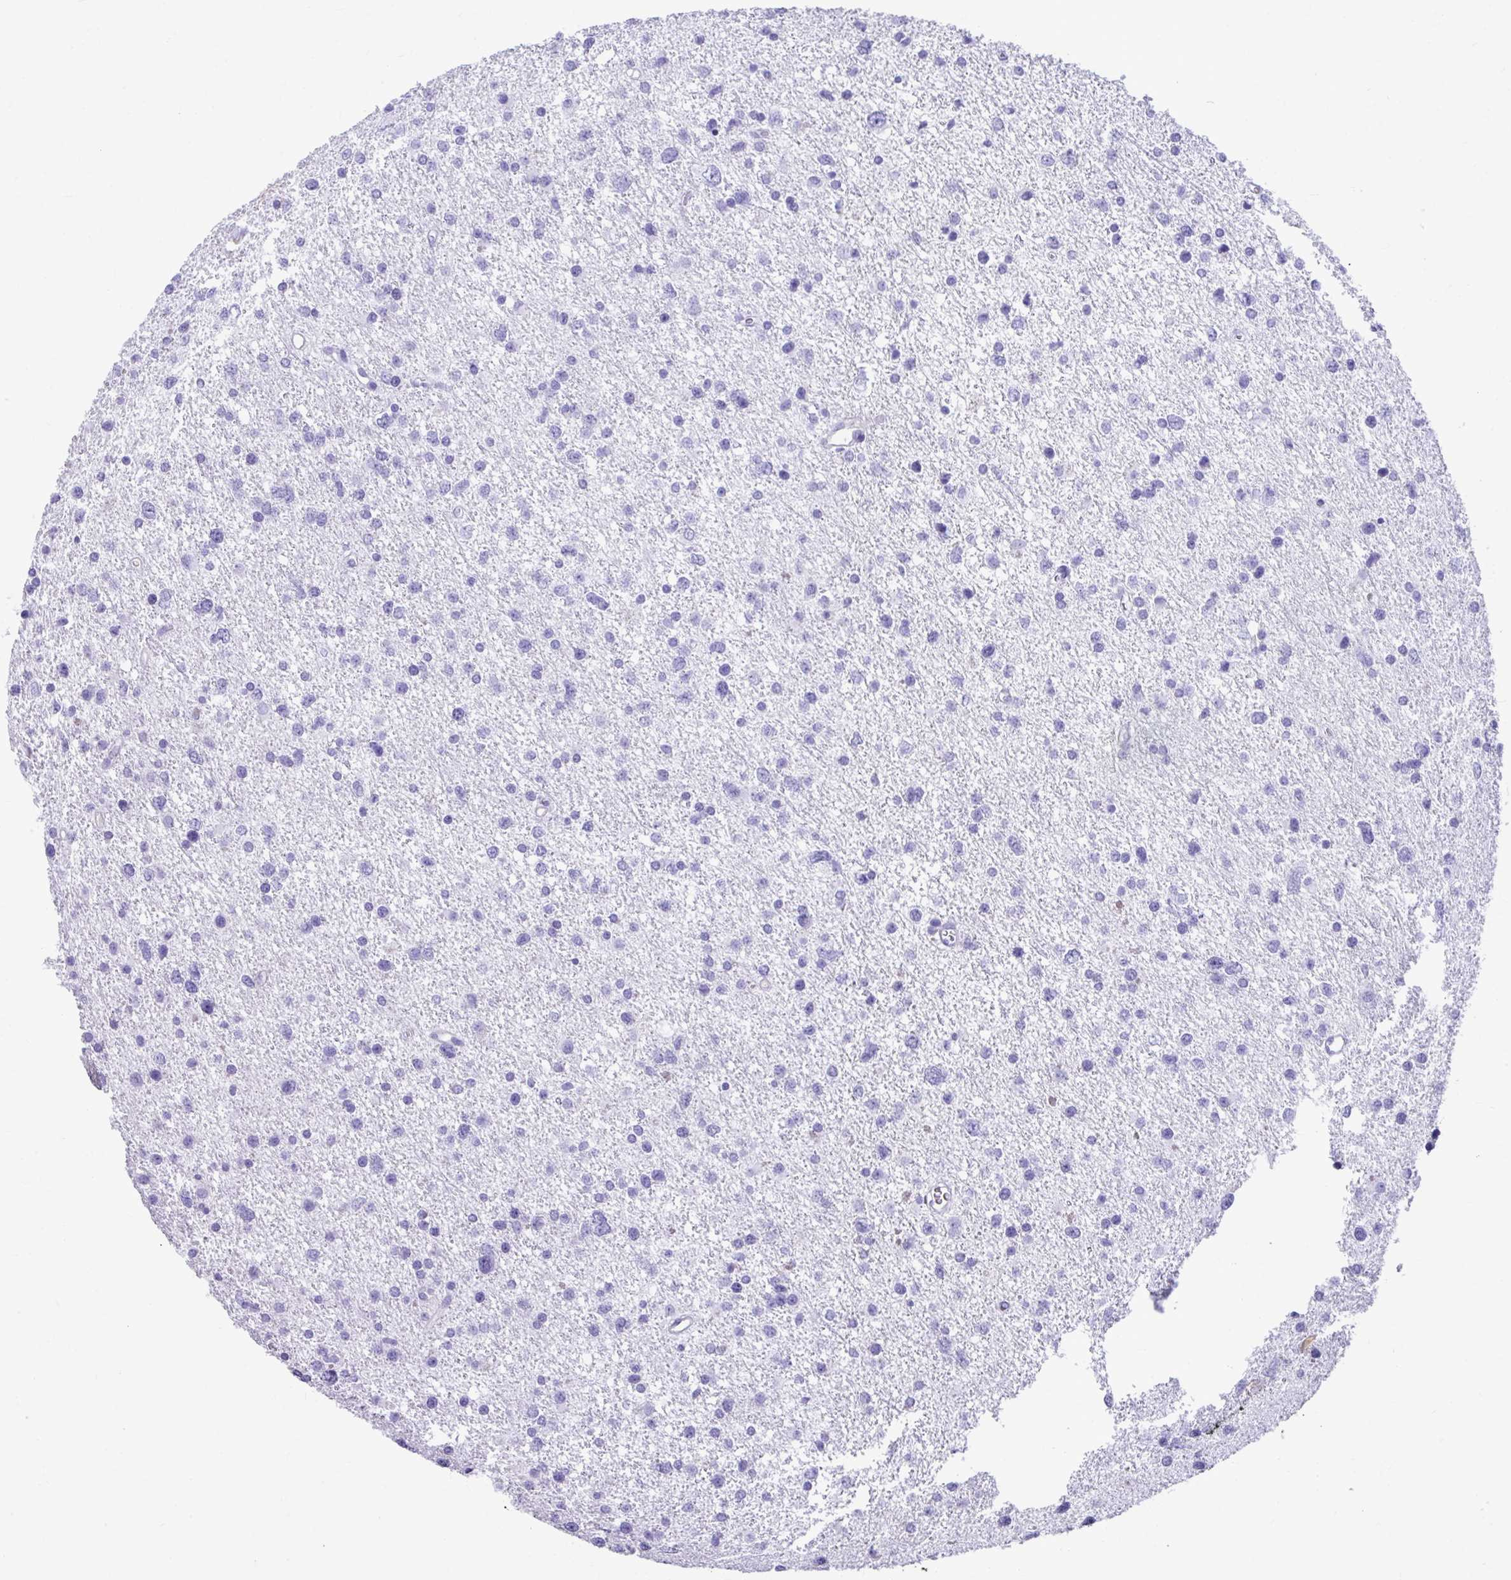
{"staining": {"intensity": "negative", "quantity": "none", "location": "none"}, "tissue": "glioma", "cell_type": "Tumor cells", "image_type": "cancer", "snomed": [{"axis": "morphology", "description": "Glioma, malignant, Low grade"}, {"axis": "topography", "description": "Brain"}], "caption": "Image shows no significant protein expression in tumor cells of glioma.", "gene": "SMIM9", "patient": {"sex": "female", "age": 55}}